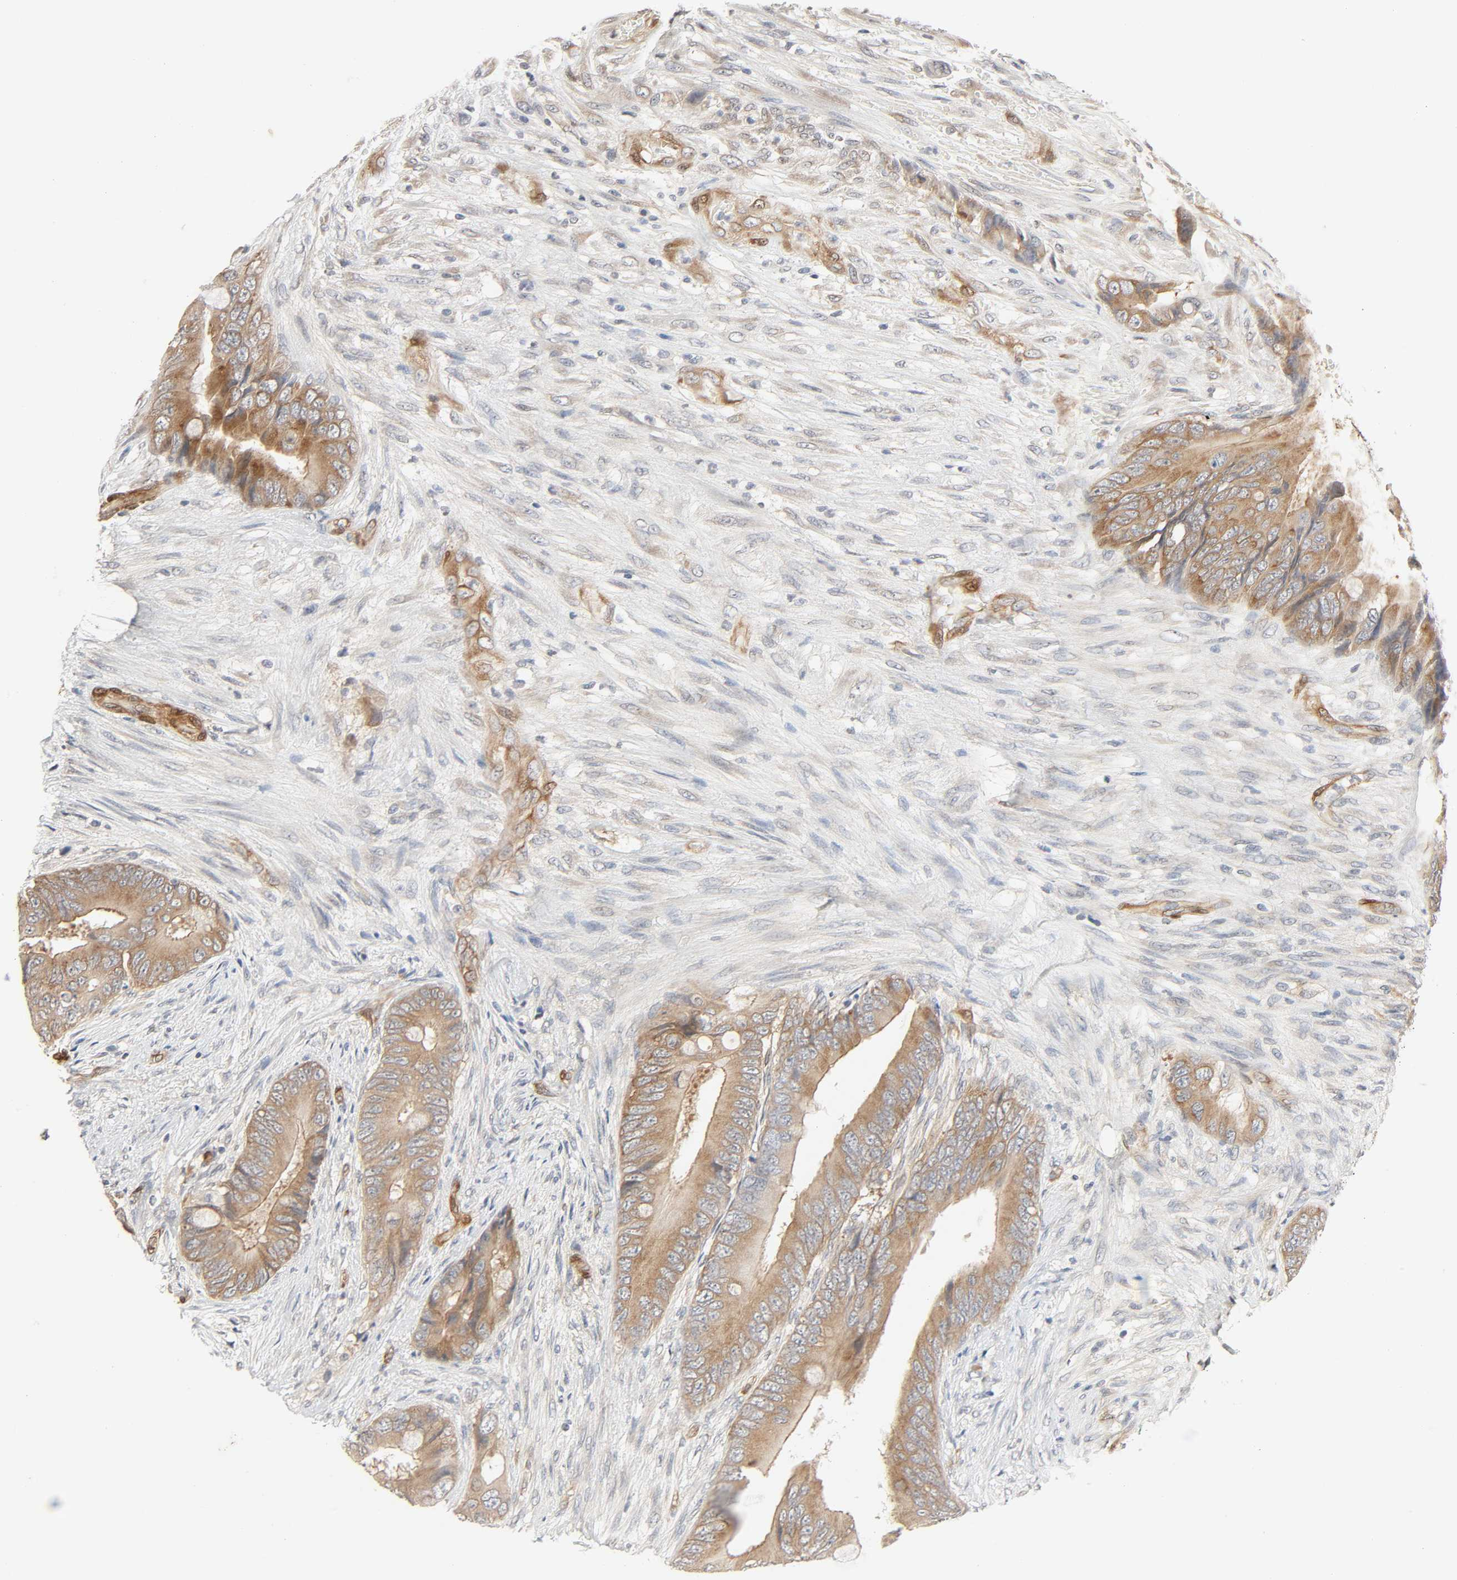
{"staining": {"intensity": "weak", "quantity": ">75%", "location": "cytoplasmic/membranous"}, "tissue": "colorectal cancer", "cell_type": "Tumor cells", "image_type": "cancer", "snomed": [{"axis": "morphology", "description": "Adenocarcinoma, NOS"}, {"axis": "topography", "description": "Rectum"}], "caption": "Immunohistochemical staining of human colorectal cancer (adenocarcinoma) shows low levels of weak cytoplasmic/membranous positivity in about >75% of tumor cells.", "gene": "PTK2", "patient": {"sex": "female", "age": 77}}